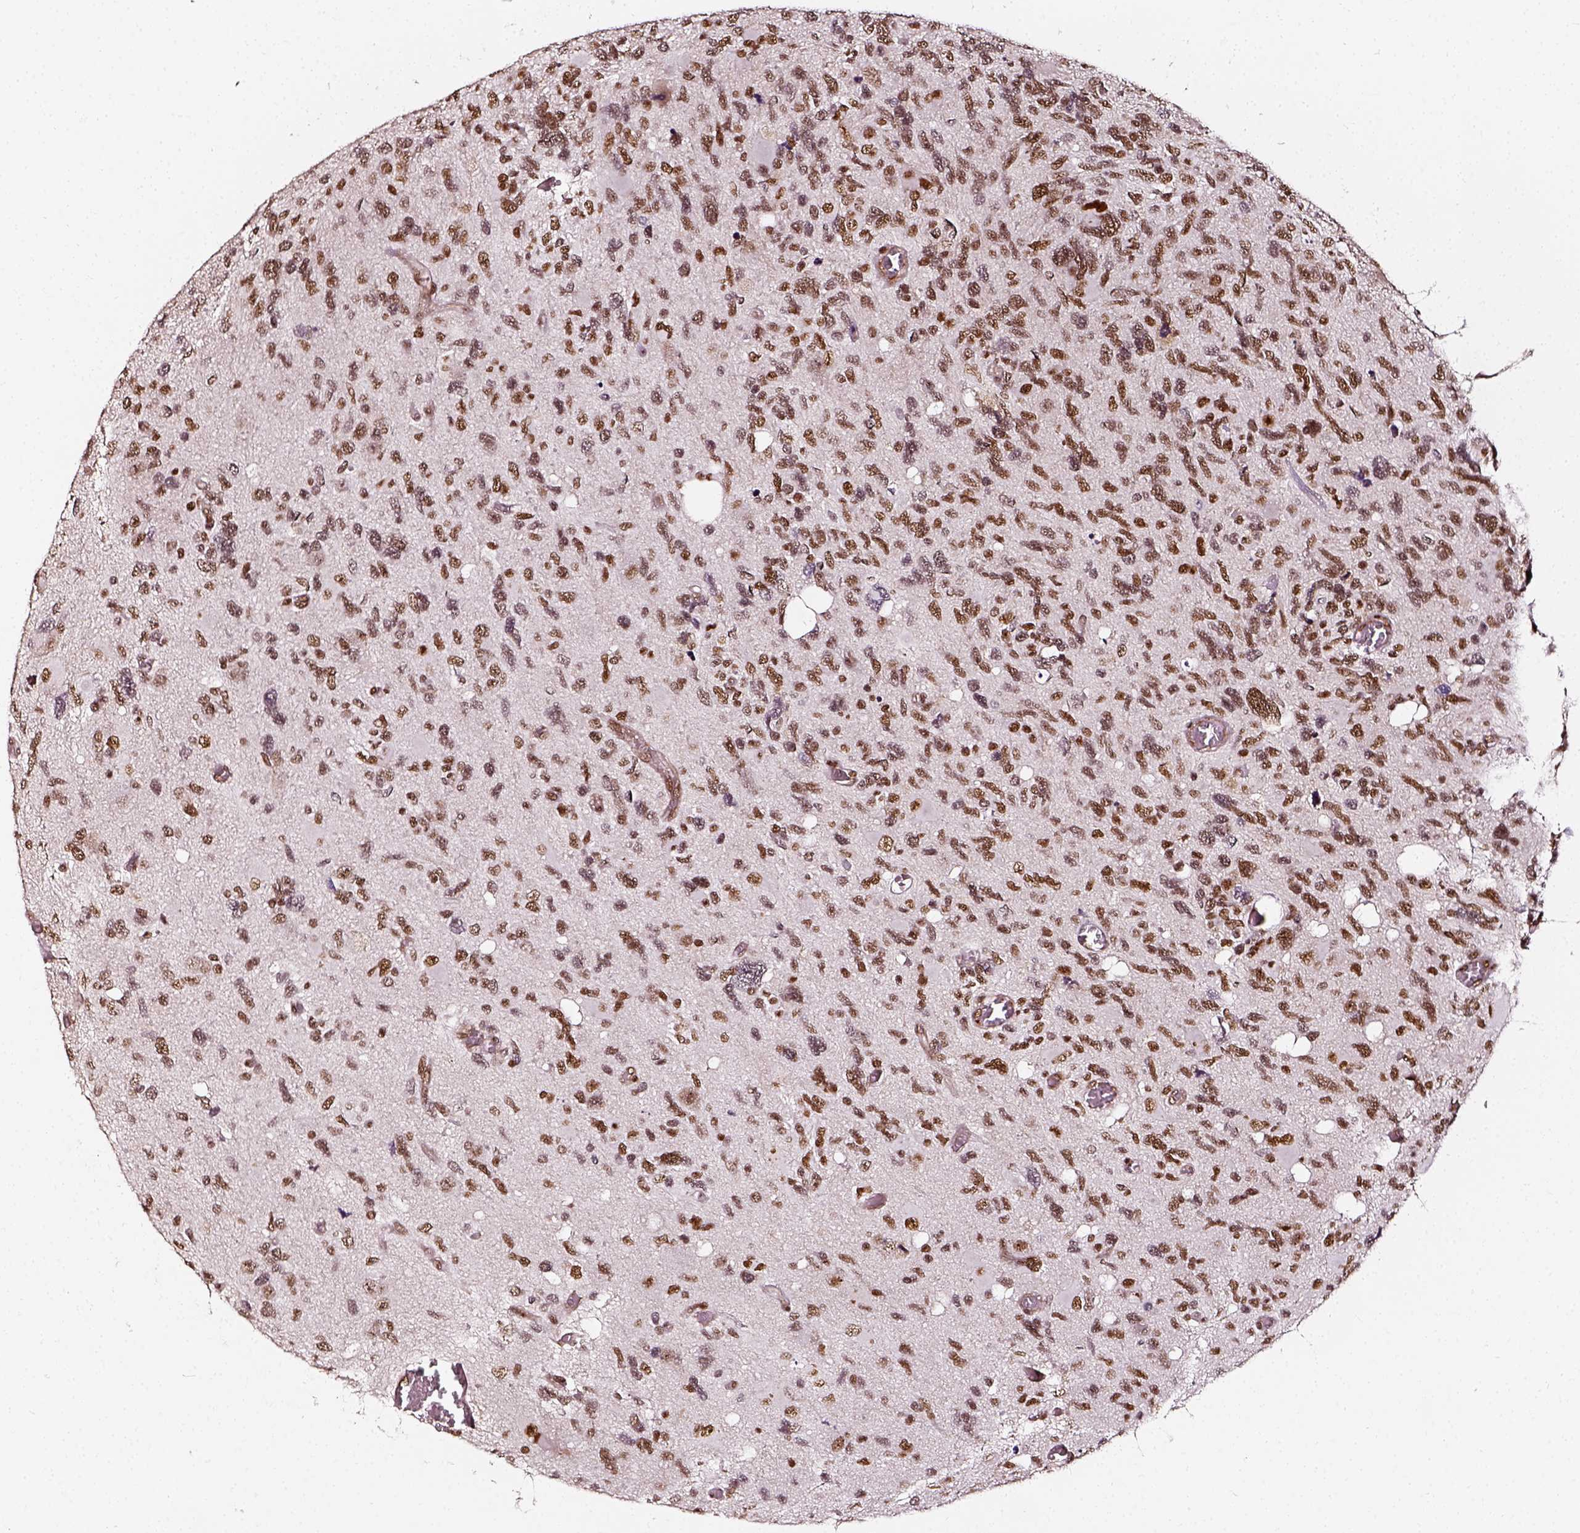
{"staining": {"intensity": "moderate", "quantity": ">75%", "location": "nuclear"}, "tissue": "glioma", "cell_type": "Tumor cells", "image_type": "cancer", "snomed": [{"axis": "morphology", "description": "Glioma, malignant, High grade"}, {"axis": "topography", "description": "Brain"}], "caption": "The image reveals immunohistochemical staining of malignant high-grade glioma. There is moderate nuclear staining is appreciated in approximately >75% of tumor cells.", "gene": "NACC1", "patient": {"sex": "male", "age": 49}}